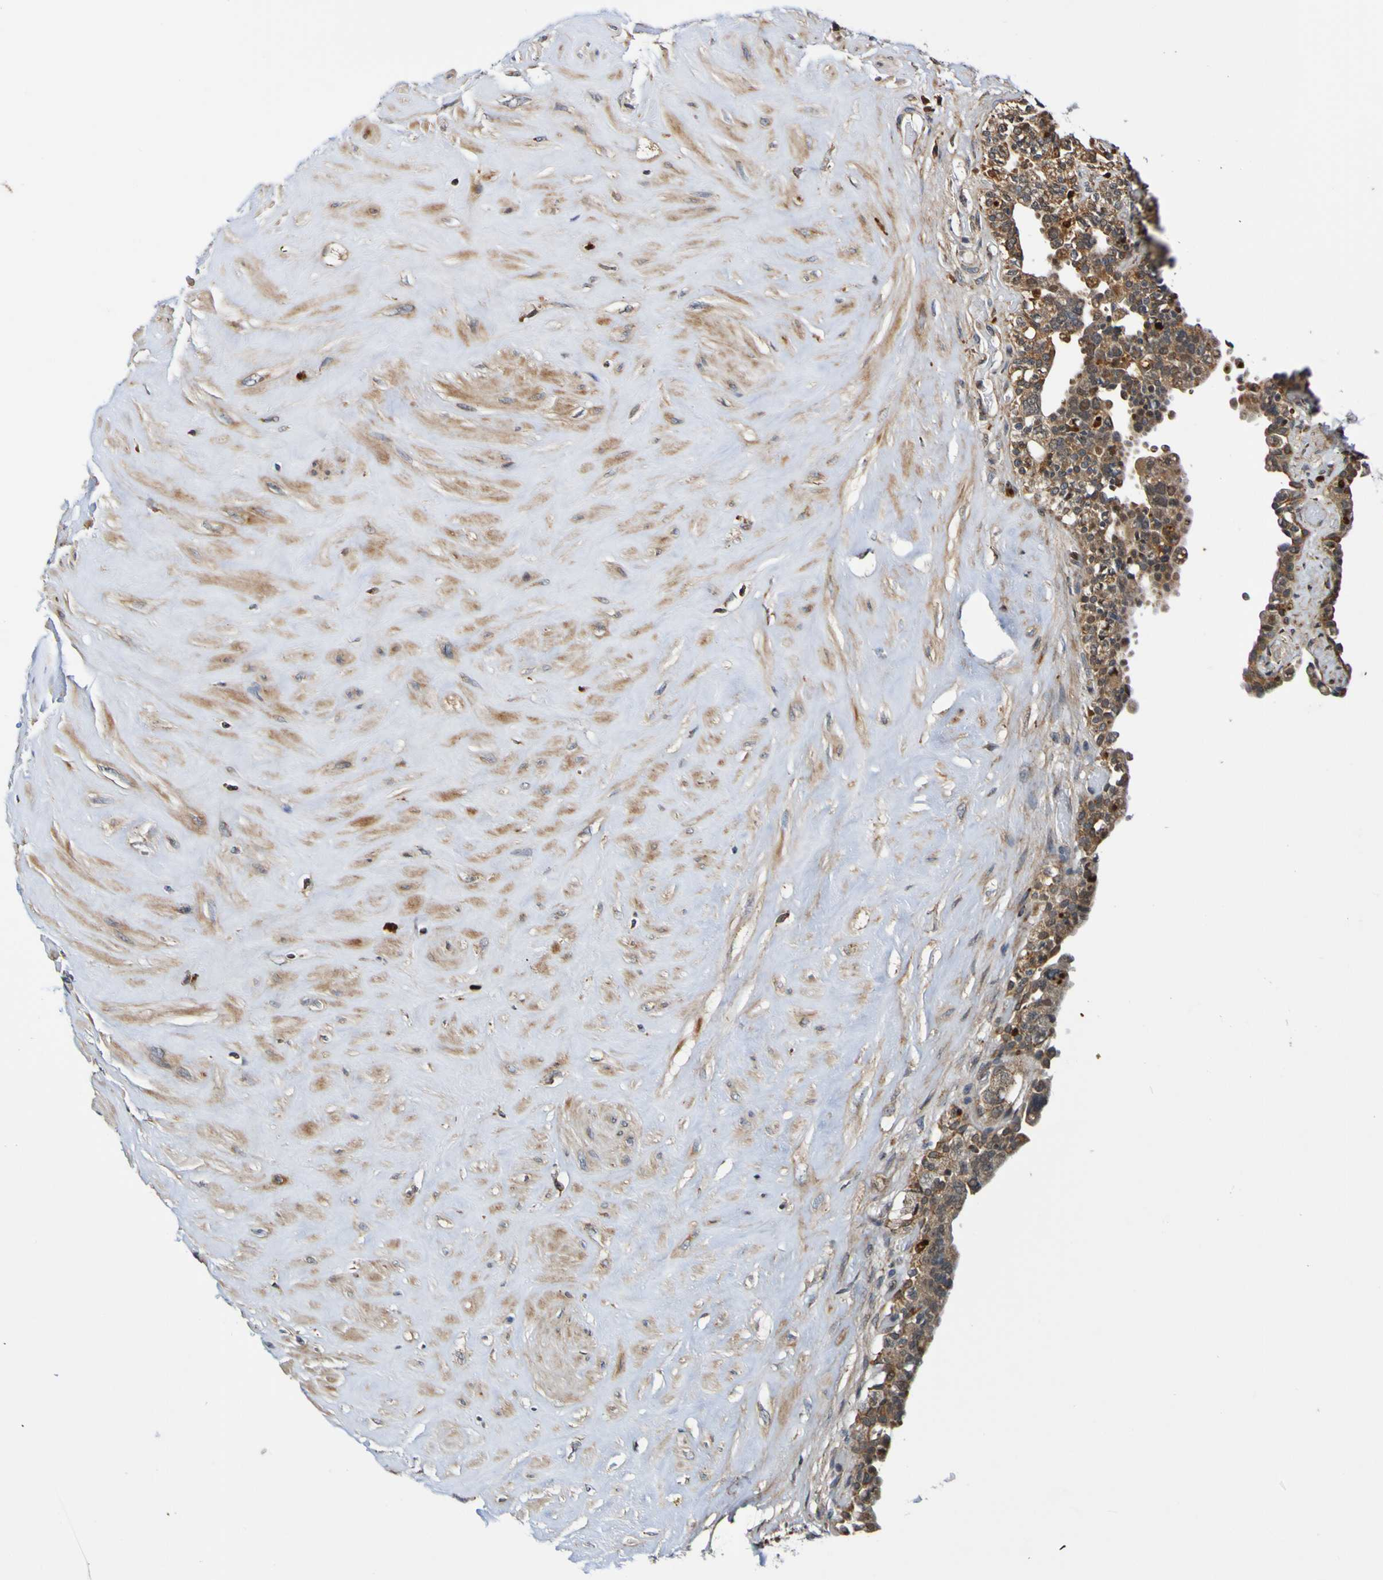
{"staining": {"intensity": "strong", "quantity": ">75%", "location": "cytoplasmic/membranous"}, "tissue": "seminal vesicle", "cell_type": "Glandular cells", "image_type": "normal", "snomed": [{"axis": "morphology", "description": "Normal tissue, NOS"}, {"axis": "topography", "description": "Seminal veicle"}], "caption": "Immunohistochemical staining of normal human seminal vesicle displays strong cytoplasmic/membranous protein expression in approximately >75% of glandular cells. The staining was performed using DAB (3,3'-diaminobenzidine), with brown indicating positive protein expression. Nuclei are stained blue with hematoxylin.", "gene": "AXIN1", "patient": {"sex": "male", "age": 63}}